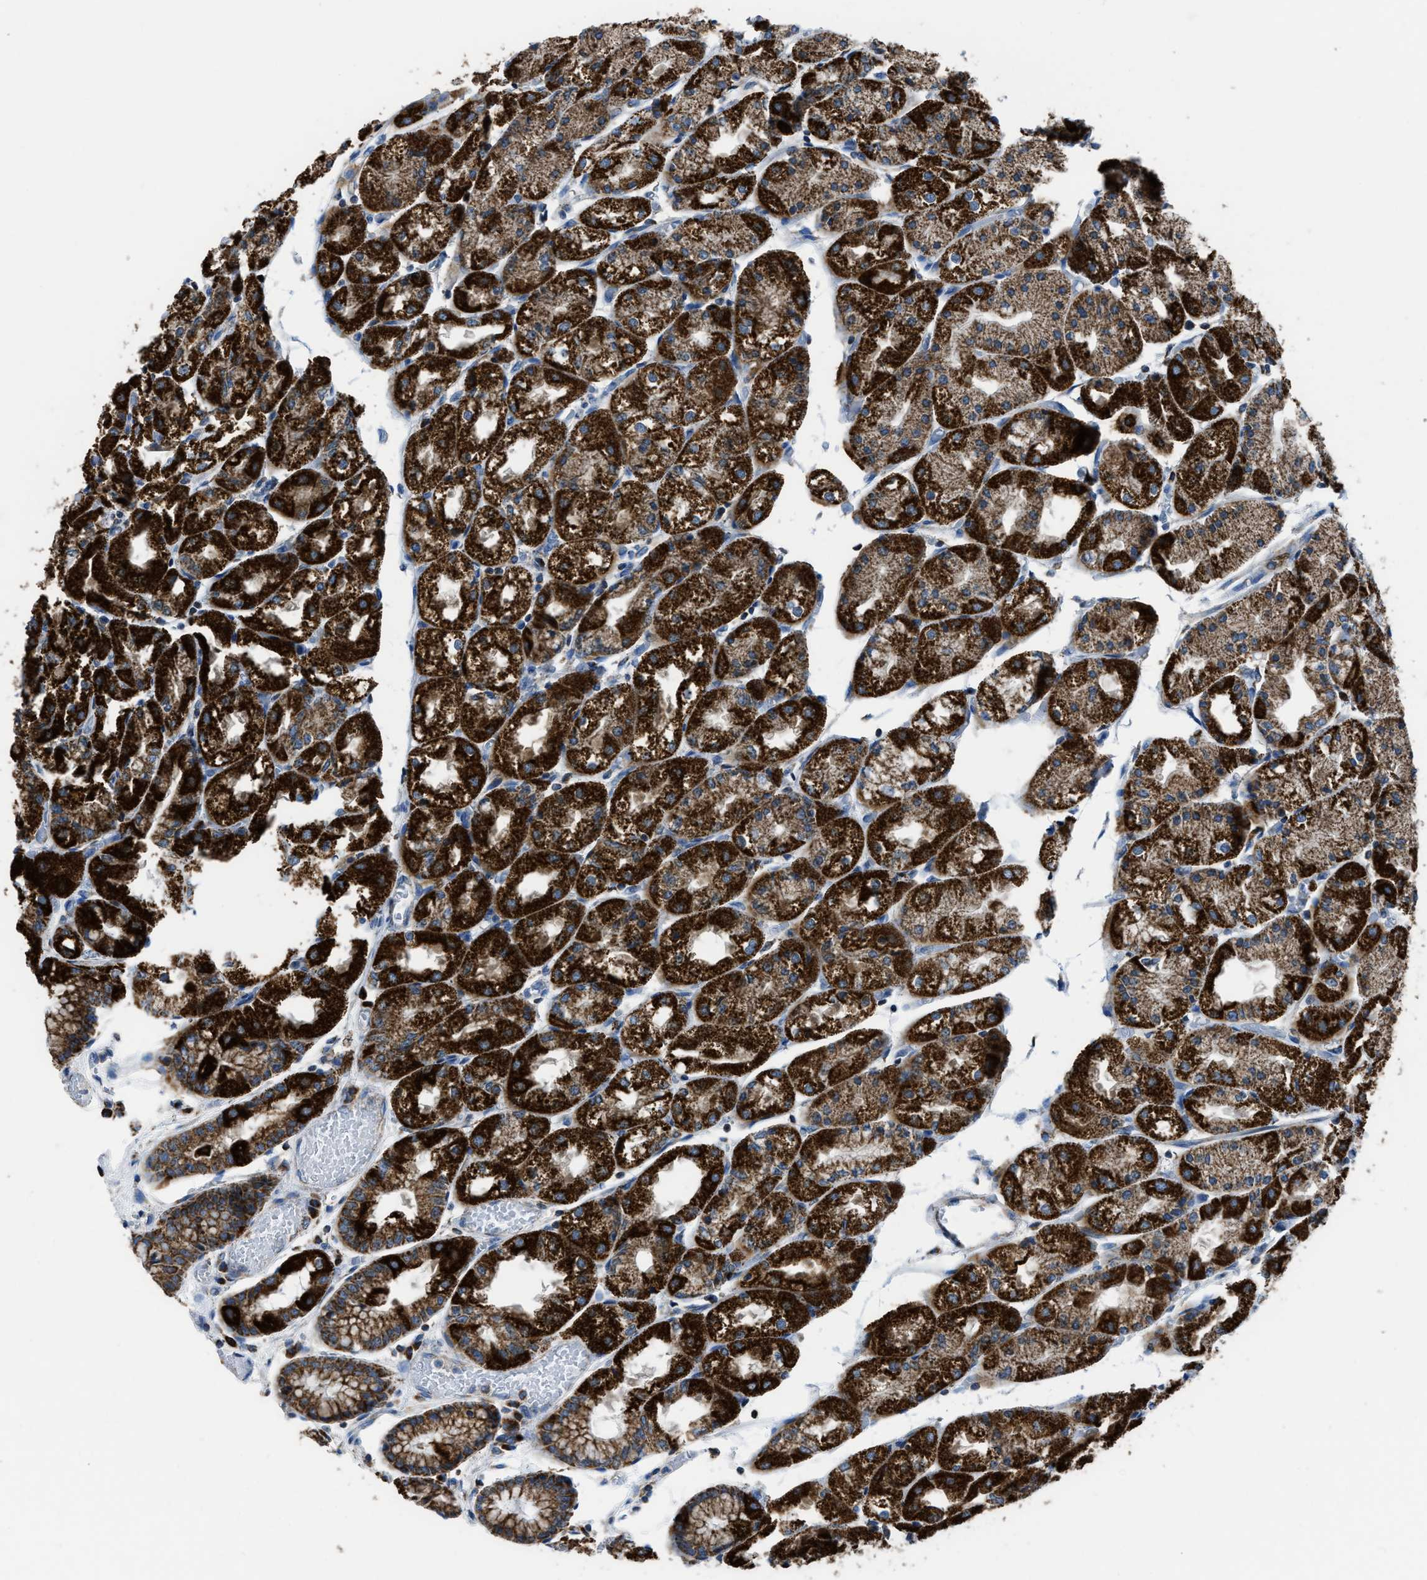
{"staining": {"intensity": "strong", "quantity": ">75%", "location": "cytoplasmic/membranous"}, "tissue": "stomach", "cell_type": "Glandular cells", "image_type": "normal", "snomed": [{"axis": "morphology", "description": "Normal tissue, NOS"}, {"axis": "topography", "description": "Stomach, upper"}], "caption": "A brown stain shows strong cytoplasmic/membranous staining of a protein in glandular cells of unremarkable human stomach. (DAB (3,3'-diaminobenzidine) = brown stain, brightfield microscopy at high magnification).", "gene": "ETFB", "patient": {"sex": "male", "age": 72}}